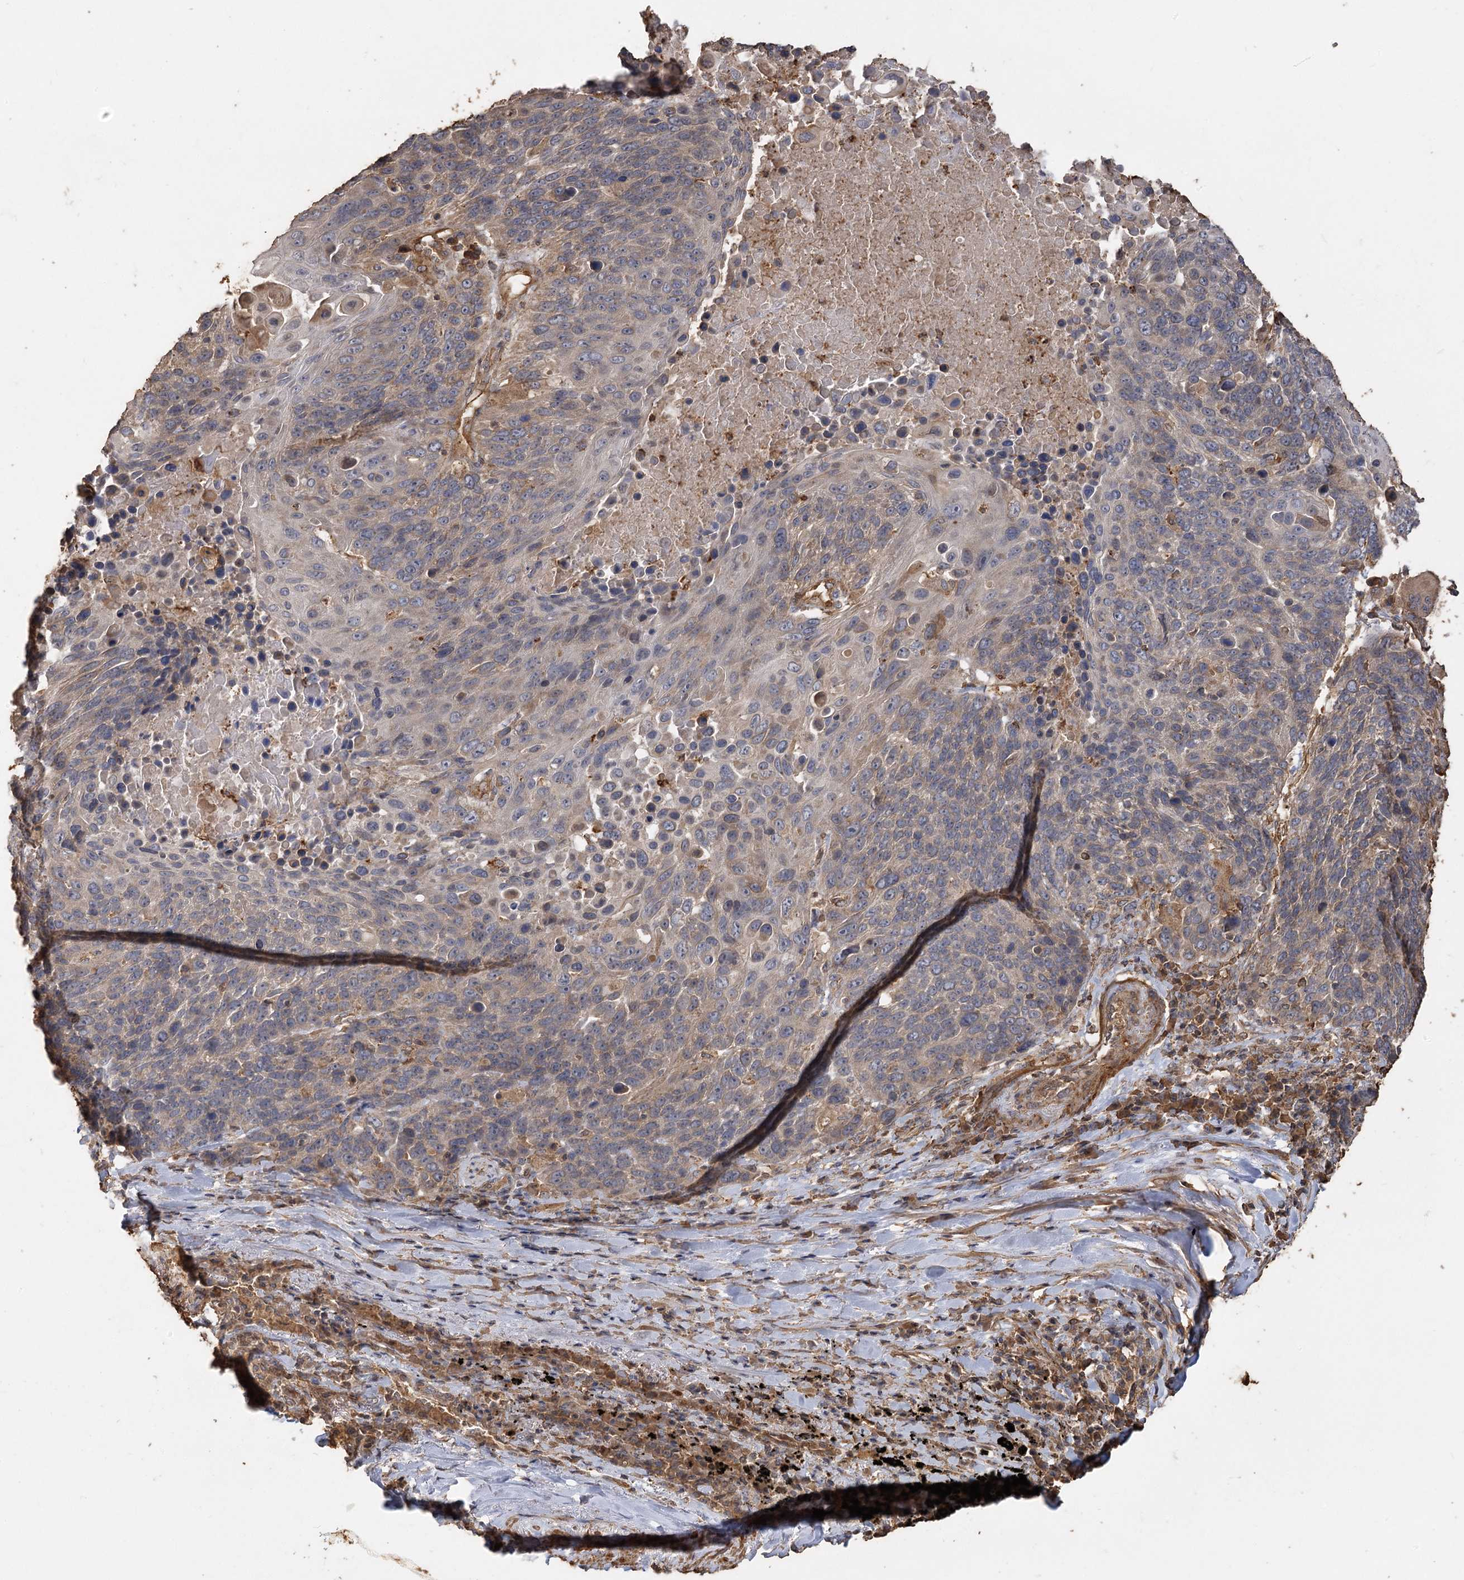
{"staining": {"intensity": "weak", "quantity": "25%-75%", "location": "cytoplasmic/membranous"}, "tissue": "lung cancer", "cell_type": "Tumor cells", "image_type": "cancer", "snomed": [{"axis": "morphology", "description": "Squamous cell carcinoma, NOS"}, {"axis": "topography", "description": "Lung"}], "caption": "A photomicrograph of human squamous cell carcinoma (lung) stained for a protein reveals weak cytoplasmic/membranous brown staining in tumor cells.", "gene": "PIK3C2A", "patient": {"sex": "male", "age": 66}}